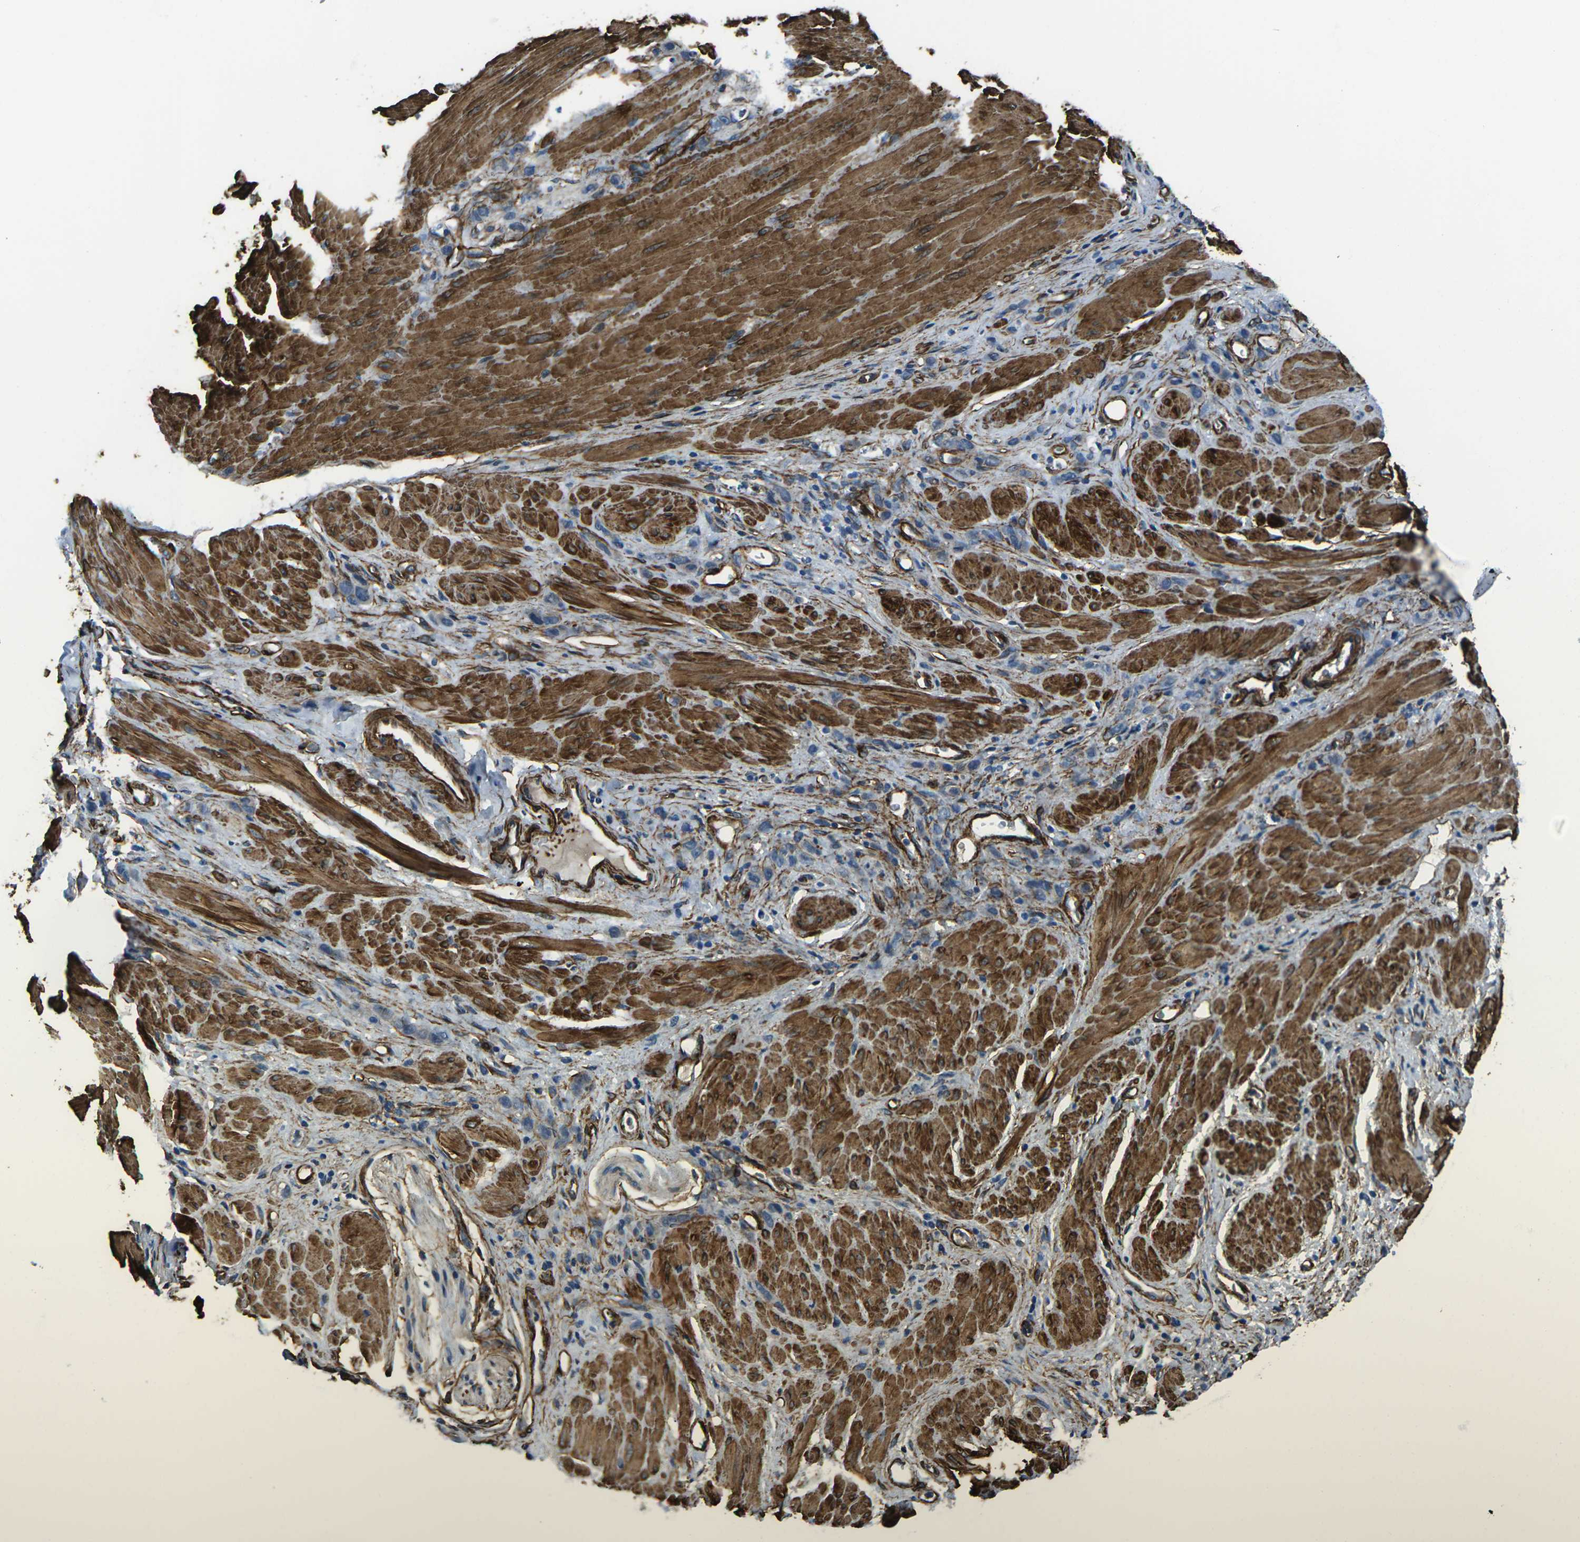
{"staining": {"intensity": "negative", "quantity": "none", "location": "none"}, "tissue": "stomach cancer", "cell_type": "Tumor cells", "image_type": "cancer", "snomed": [{"axis": "morphology", "description": "Normal tissue, NOS"}, {"axis": "morphology", "description": "Adenocarcinoma, NOS"}, {"axis": "topography", "description": "Stomach"}], "caption": "DAB (3,3'-diaminobenzidine) immunohistochemical staining of stomach cancer exhibits no significant staining in tumor cells. (Stains: DAB (3,3'-diaminobenzidine) immunohistochemistry (IHC) with hematoxylin counter stain, Microscopy: brightfield microscopy at high magnification).", "gene": "GRAMD1C", "patient": {"sex": "male", "age": 82}}